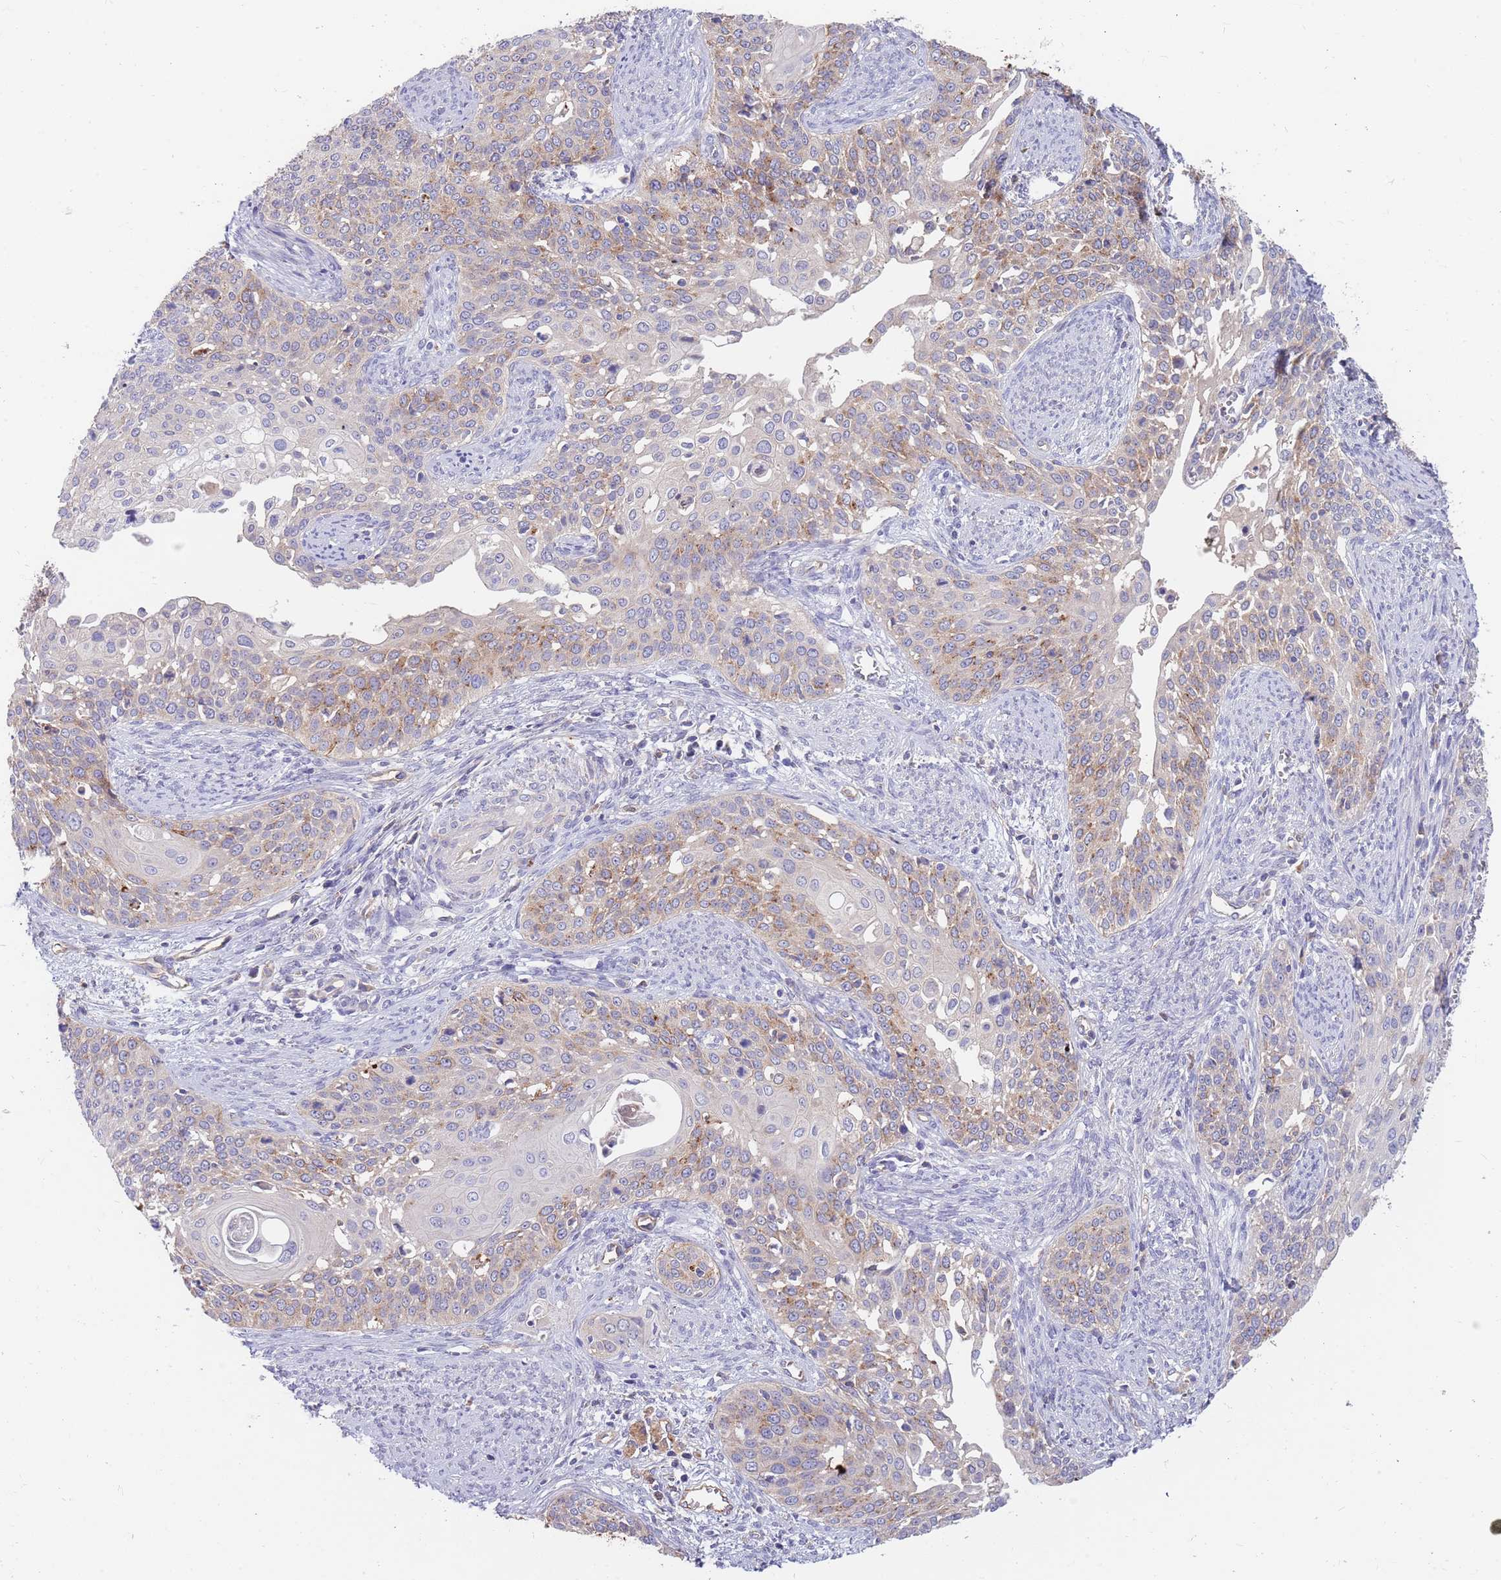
{"staining": {"intensity": "weak", "quantity": "<25%", "location": "cytoplasmic/membranous"}, "tissue": "cervical cancer", "cell_type": "Tumor cells", "image_type": "cancer", "snomed": [{"axis": "morphology", "description": "Squamous cell carcinoma, NOS"}, {"axis": "topography", "description": "Cervix"}], "caption": "Human cervical squamous cell carcinoma stained for a protein using immunohistochemistry demonstrates no staining in tumor cells.", "gene": "BORCS5", "patient": {"sex": "female", "age": 44}}